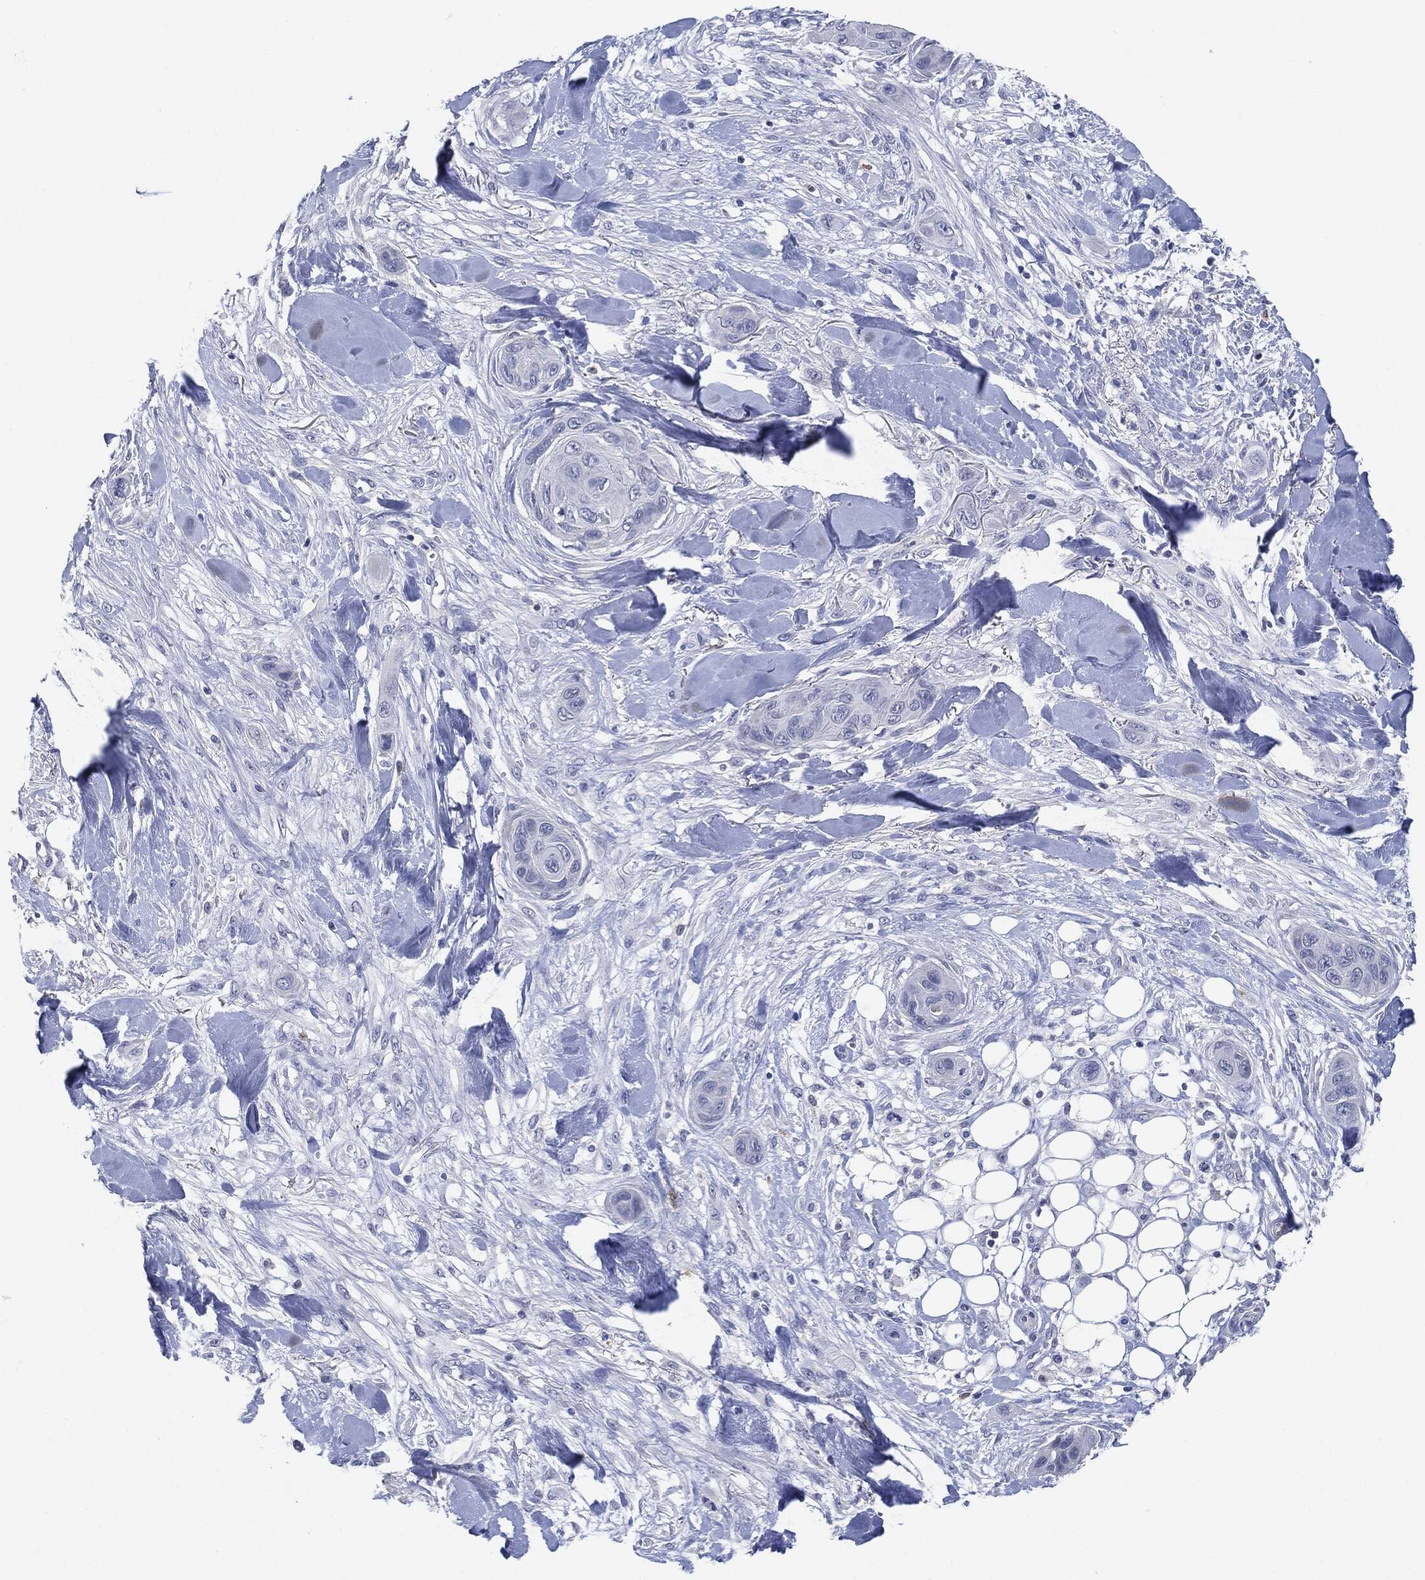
{"staining": {"intensity": "negative", "quantity": "none", "location": "none"}, "tissue": "skin cancer", "cell_type": "Tumor cells", "image_type": "cancer", "snomed": [{"axis": "morphology", "description": "Squamous cell carcinoma, NOS"}, {"axis": "topography", "description": "Skin"}], "caption": "The histopathology image demonstrates no significant expression in tumor cells of skin cancer (squamous cell carcinoma).", "gene": "NTRK1", "patient": {"sex": "male", "age": 78}}